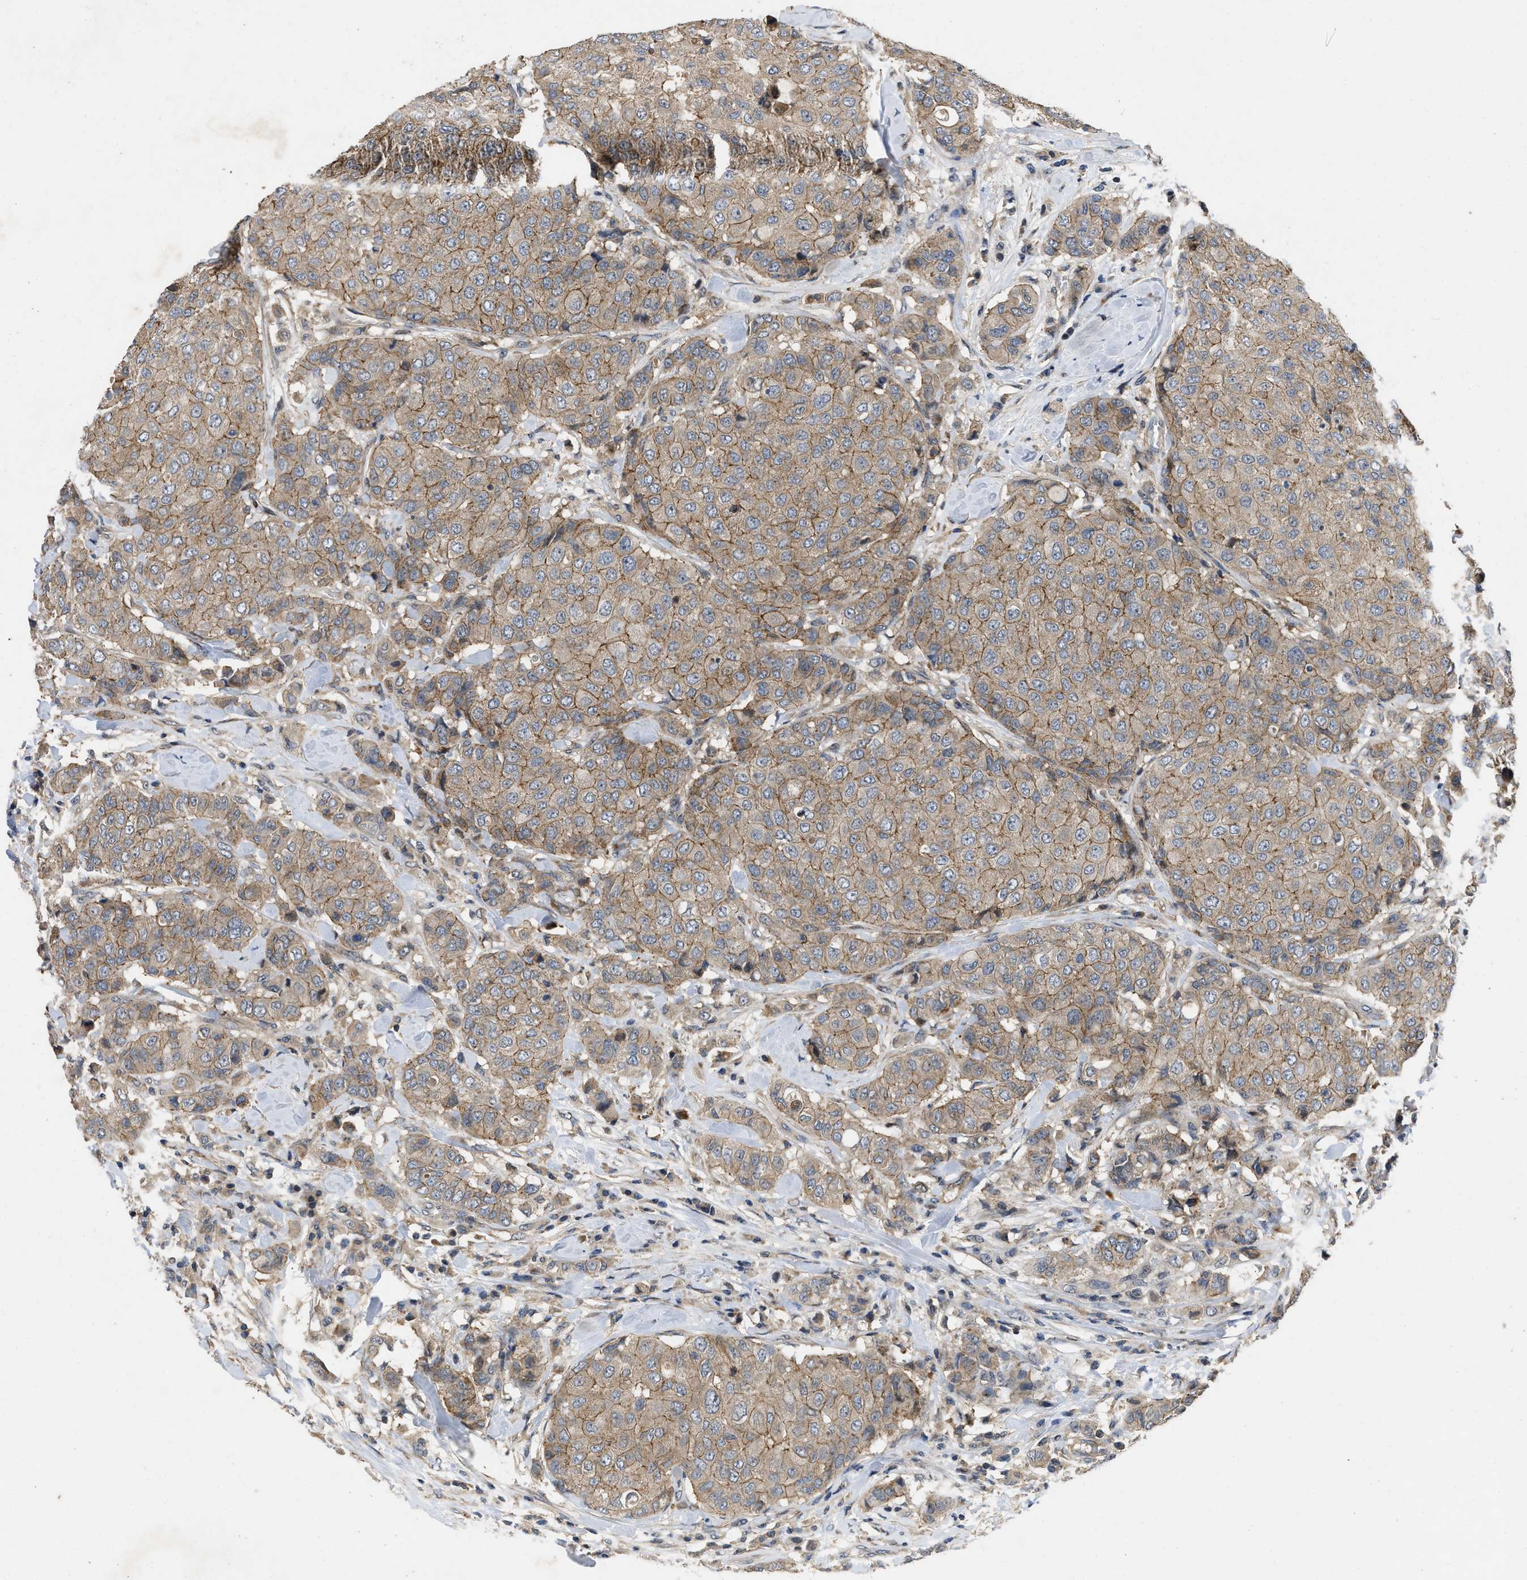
{"staining": {"intensity": "weak", "quantity": ">75%", "location": "cytoplasmic/membranous"}, "tissue": "breast cancer", "cell_type": "Tumor cells", "image_type": "cancer", "snomed": [{"axis": "morphology", "description": "Duct carcinoma"}, {"axis": "topography", "description": "Breast"}], "caption": "This image displays intraductal carcinoma (breast) stained with immunohistochemistry (IHC) to label a protein in brown. The cytoplasmic/membranous of tumor cells show weak positivity for the protein. Nuclei are counter-stained blue.", "gene": "PRDM14", "patient": {"sex": "female", "age": 27}}